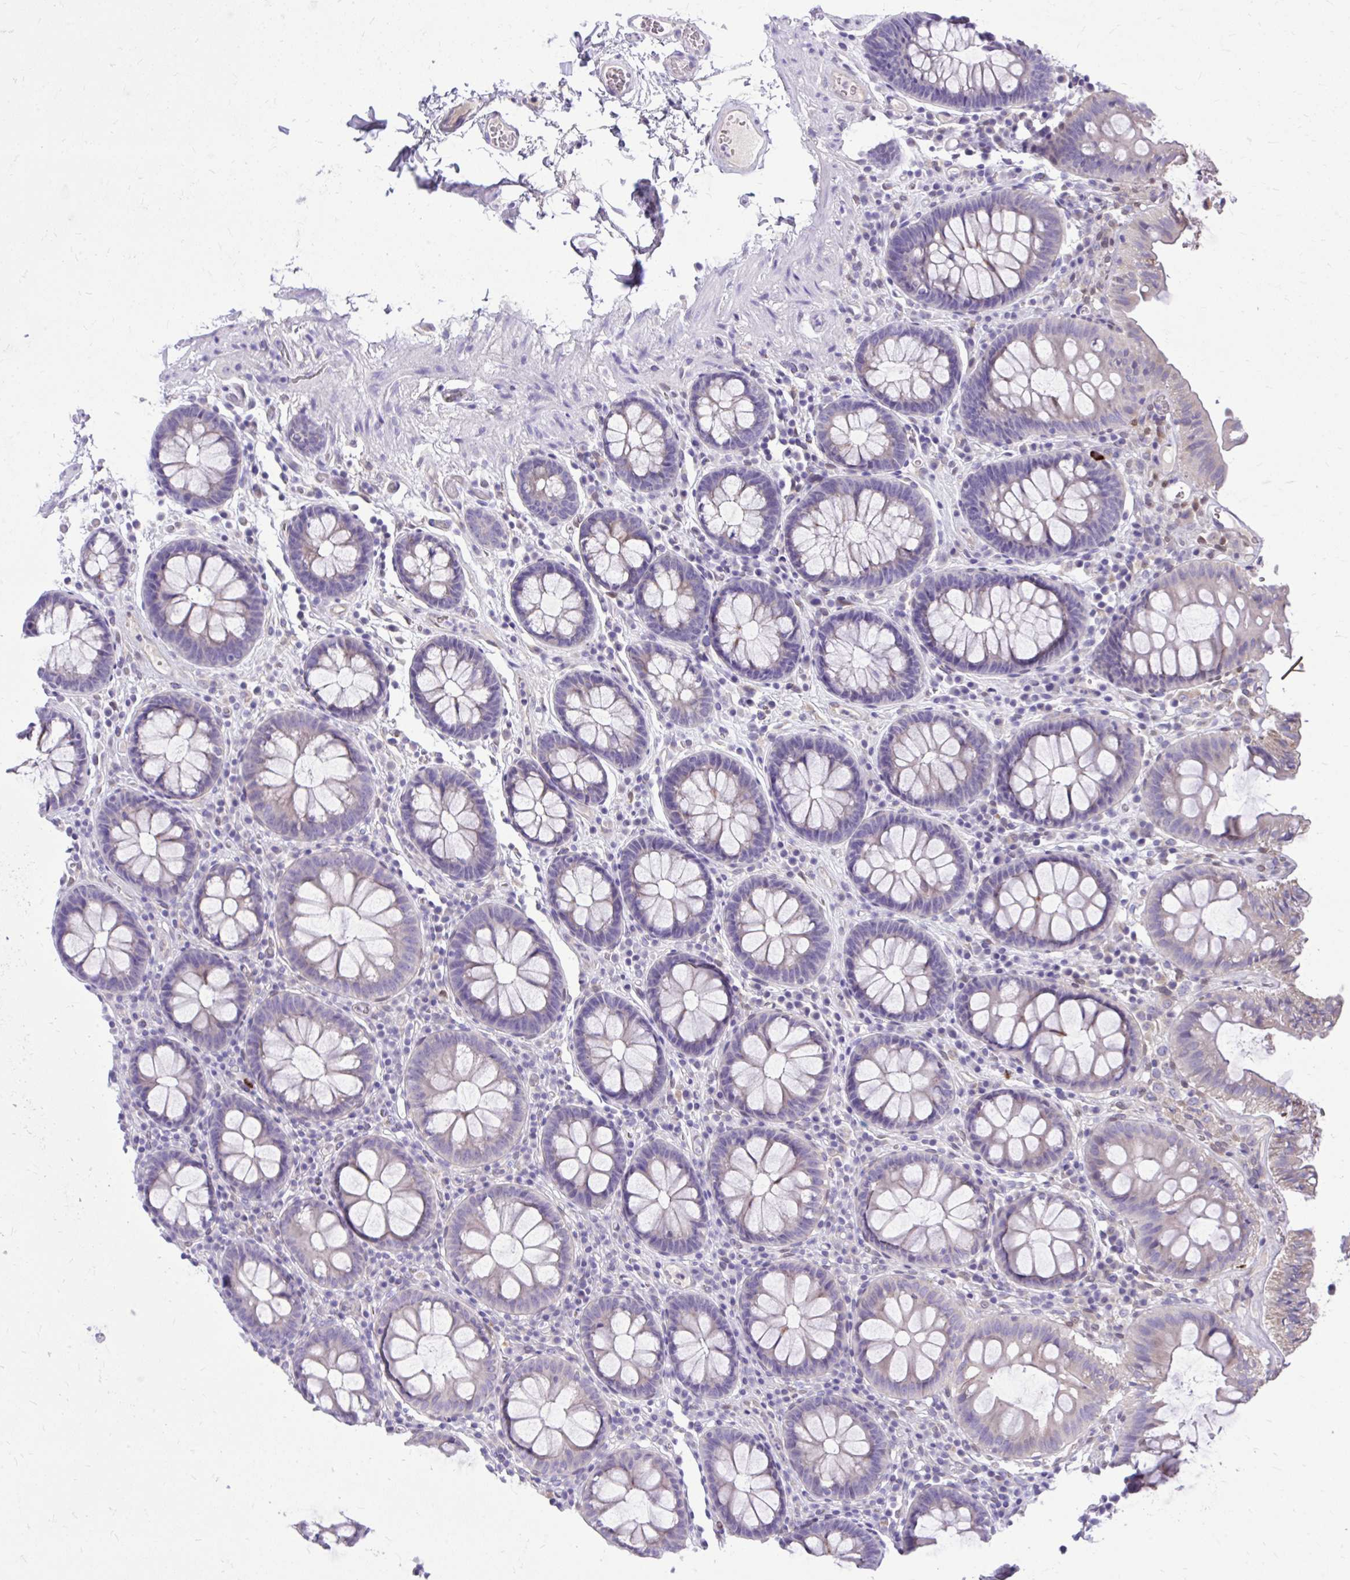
{"staining": {"intensity": "negative", "quantity": "none", "location": "none"}, "tissue": "colon", "cell_type": "Endothelial cells", "image_type": "normal", "snomed": [{"axis": "morphology", "description": "Normal tissue, NOS"}, {"axis": "topography", "description": "Colon"}, {"axis": "topography", "description": "Peripheral nerve tissue"}], "caption": "The photomicrograph exhibits no staining of endothelial cells in benign colon. (DAB immunohistochemistry, high magnification).", "gene": "NNMT", "patient": {"sex": "male", "age": 84}}